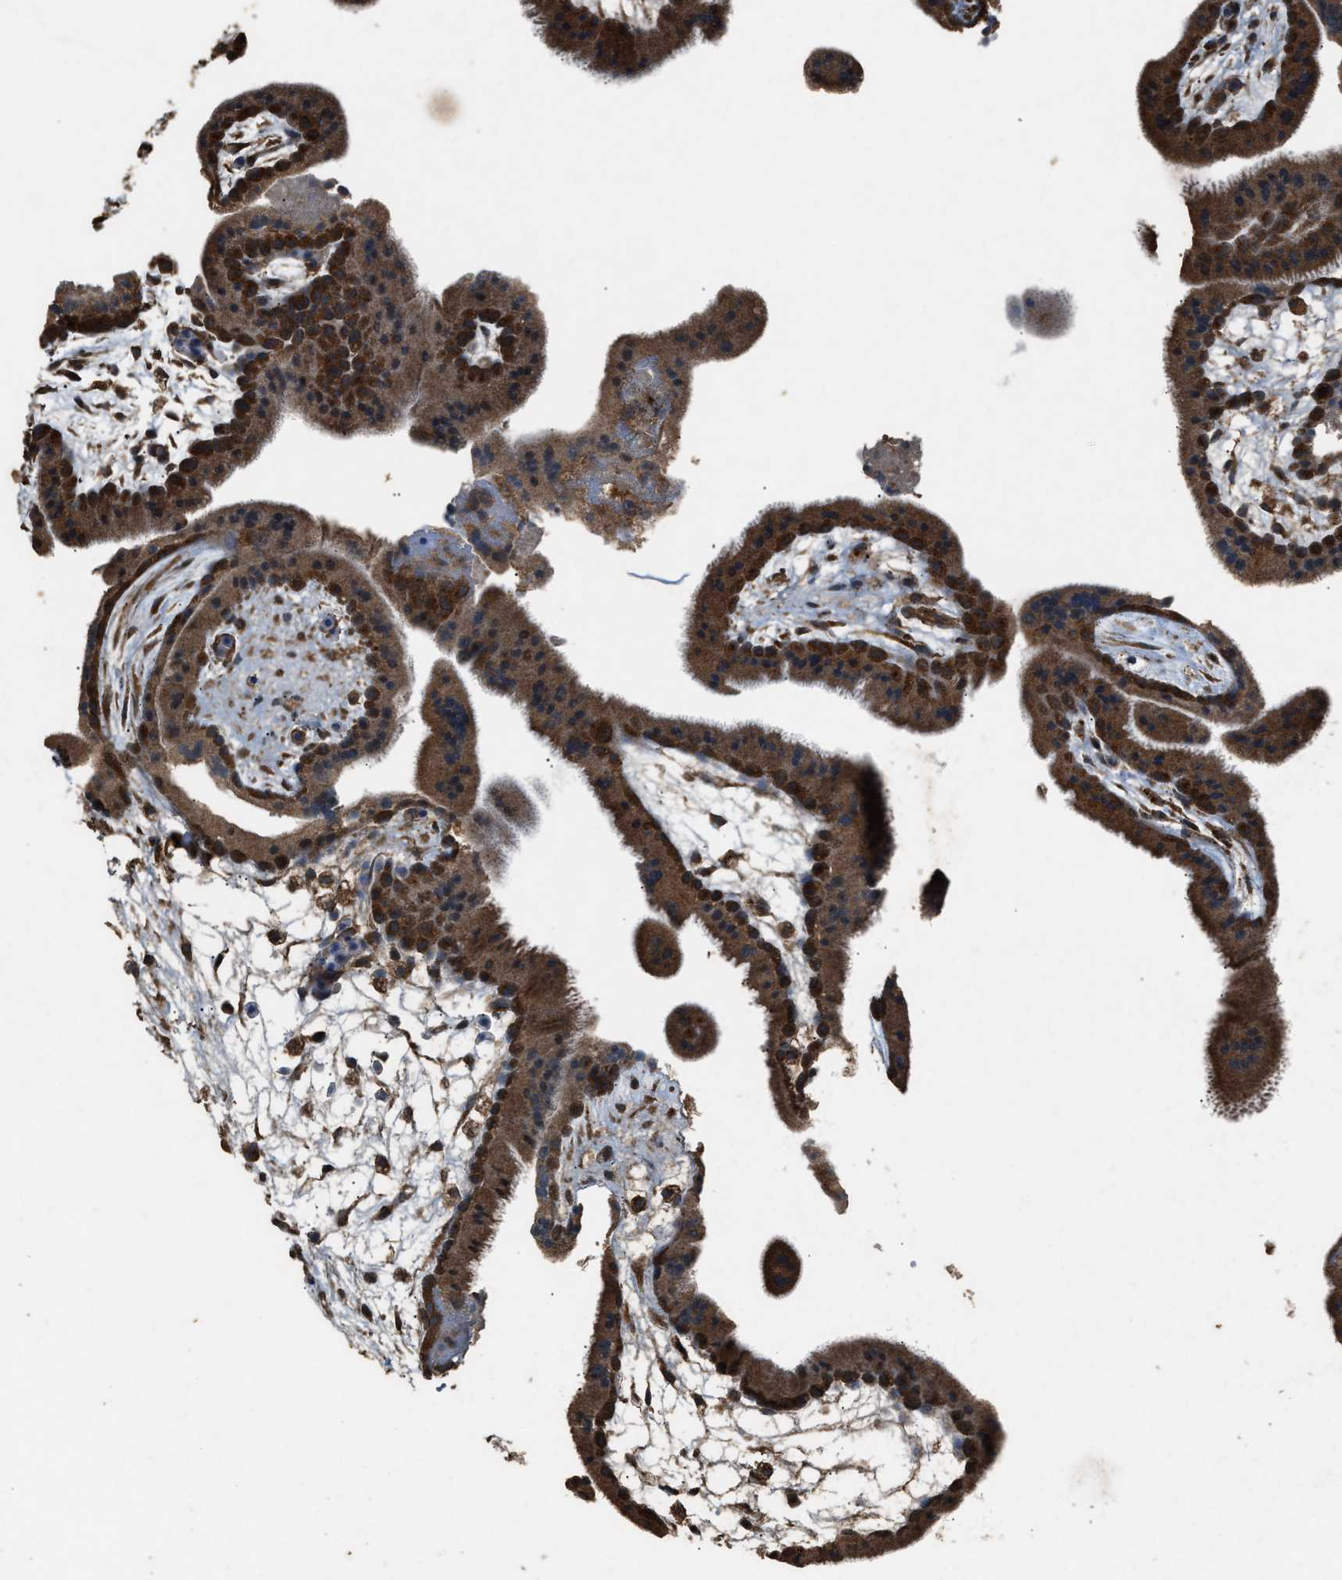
{"staining": {"intensity": "strong", "quantity": ">75%", "location": "cytoplasmic/membranous"}, "tissue": "placenta", "cell_type": "Trophoblastic cells", "image_type": "normal", "snomed": [{"axis": "morphology", "description": "Normal tissue, NOS"}, {"axis": "topography", "description": "Placenta"}], "caption": "Protein analysis of unremarkable placenta reveals strong cytoplasmic/membranous expression in about >75% of trophoblastic cells.", "gene": "PSMD1", "patient": {"sex": "female", "age": 19}}